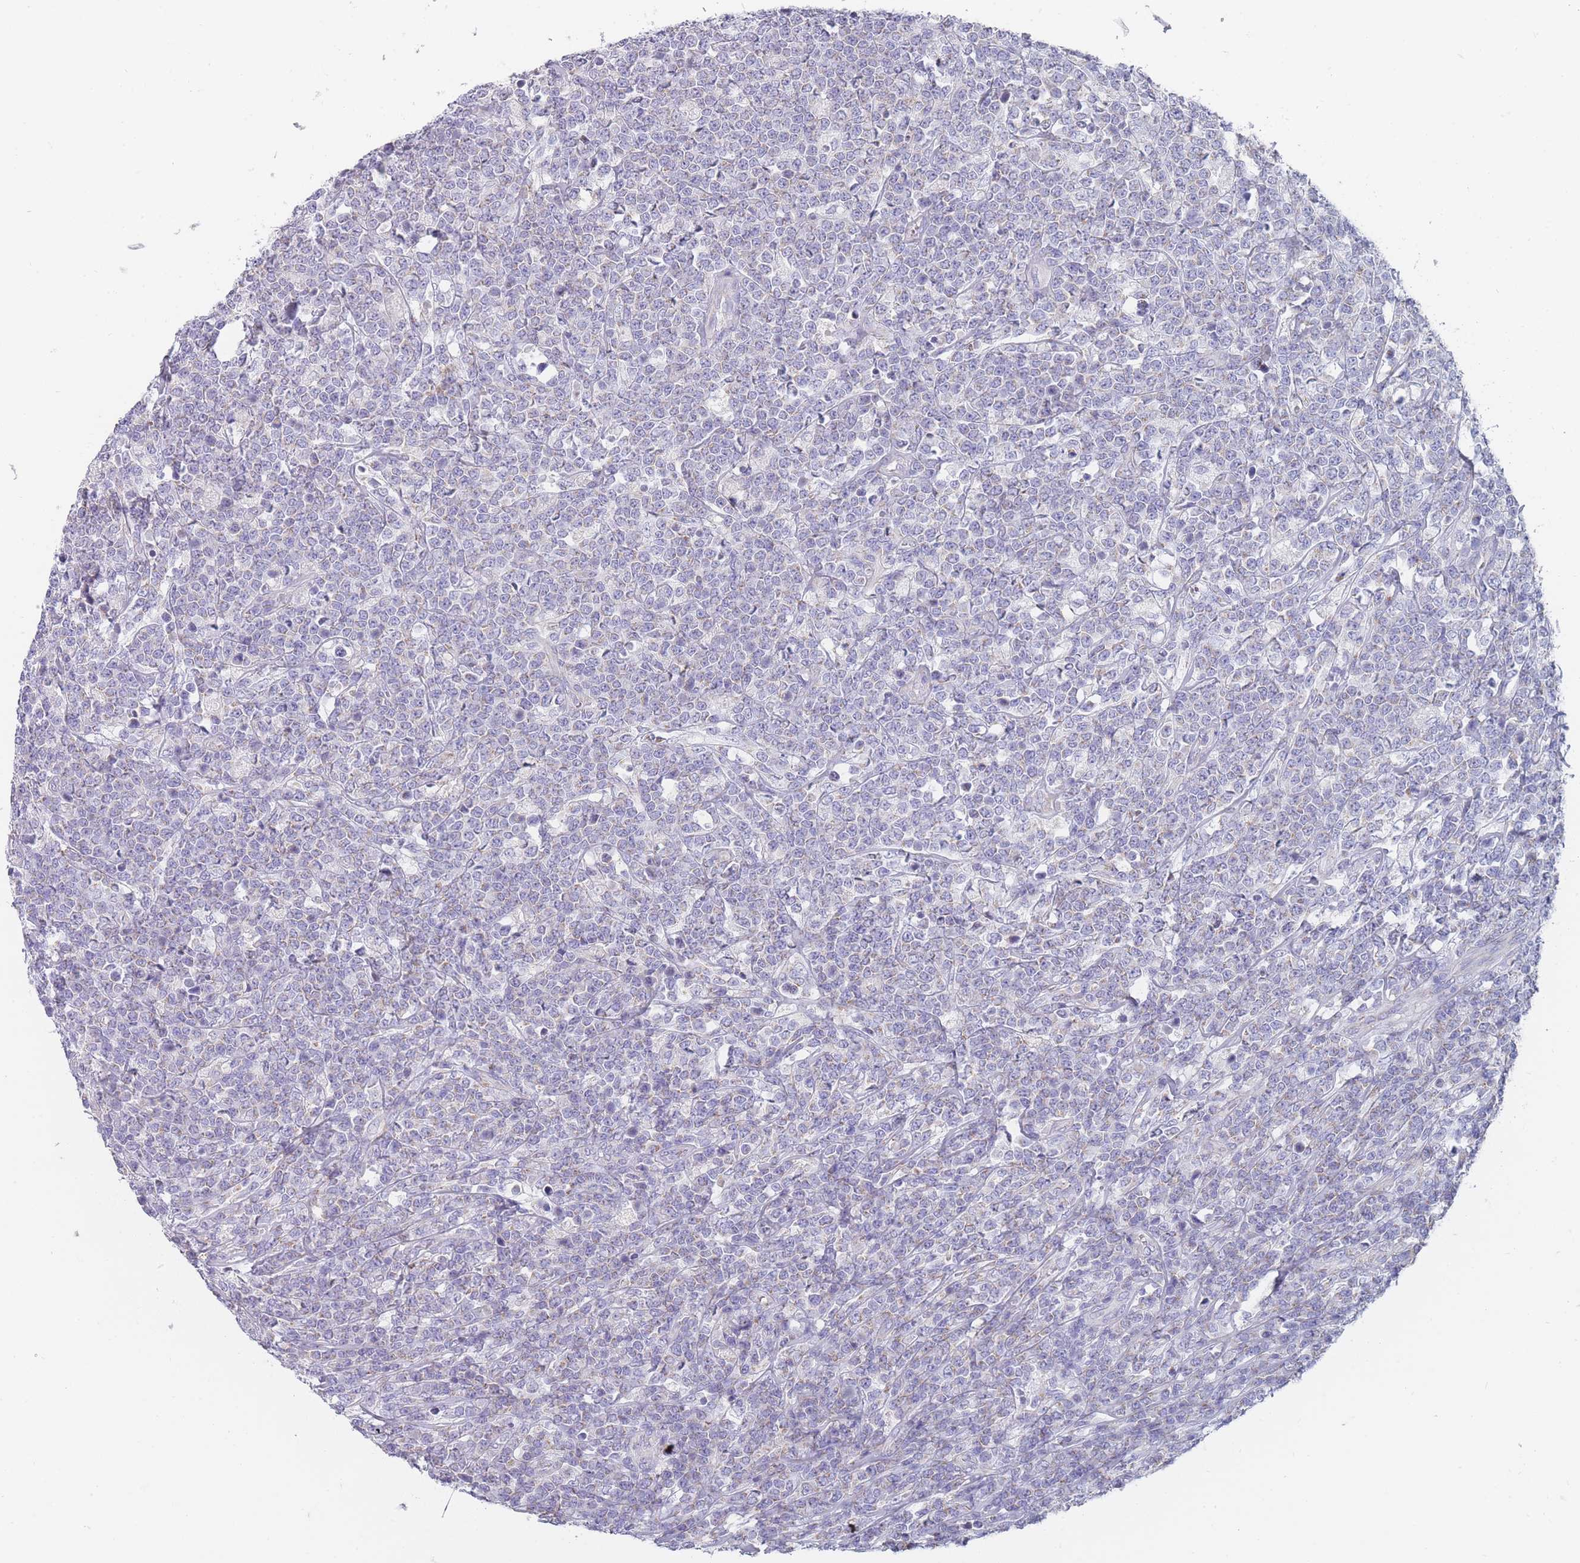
{"staining": {"intensity": "negative", "quantity": "none", "location": "none"}, "tissue": "lymphoma", "cell_type": "Tumor cells", "image_type": "cancer", "snomed": [{"axis": "morphology", "description": "Malignant lymphoma, non-Hodgkin's type, High grade"}, {"axis": "topography", "description": "Small intestine"}], "caption": "An image of lymphoma stained for a protein demonstrates no brown staining in tumor cells.", "gene": "MRPS14", "patient": {"sex": "male", "age": 8}}